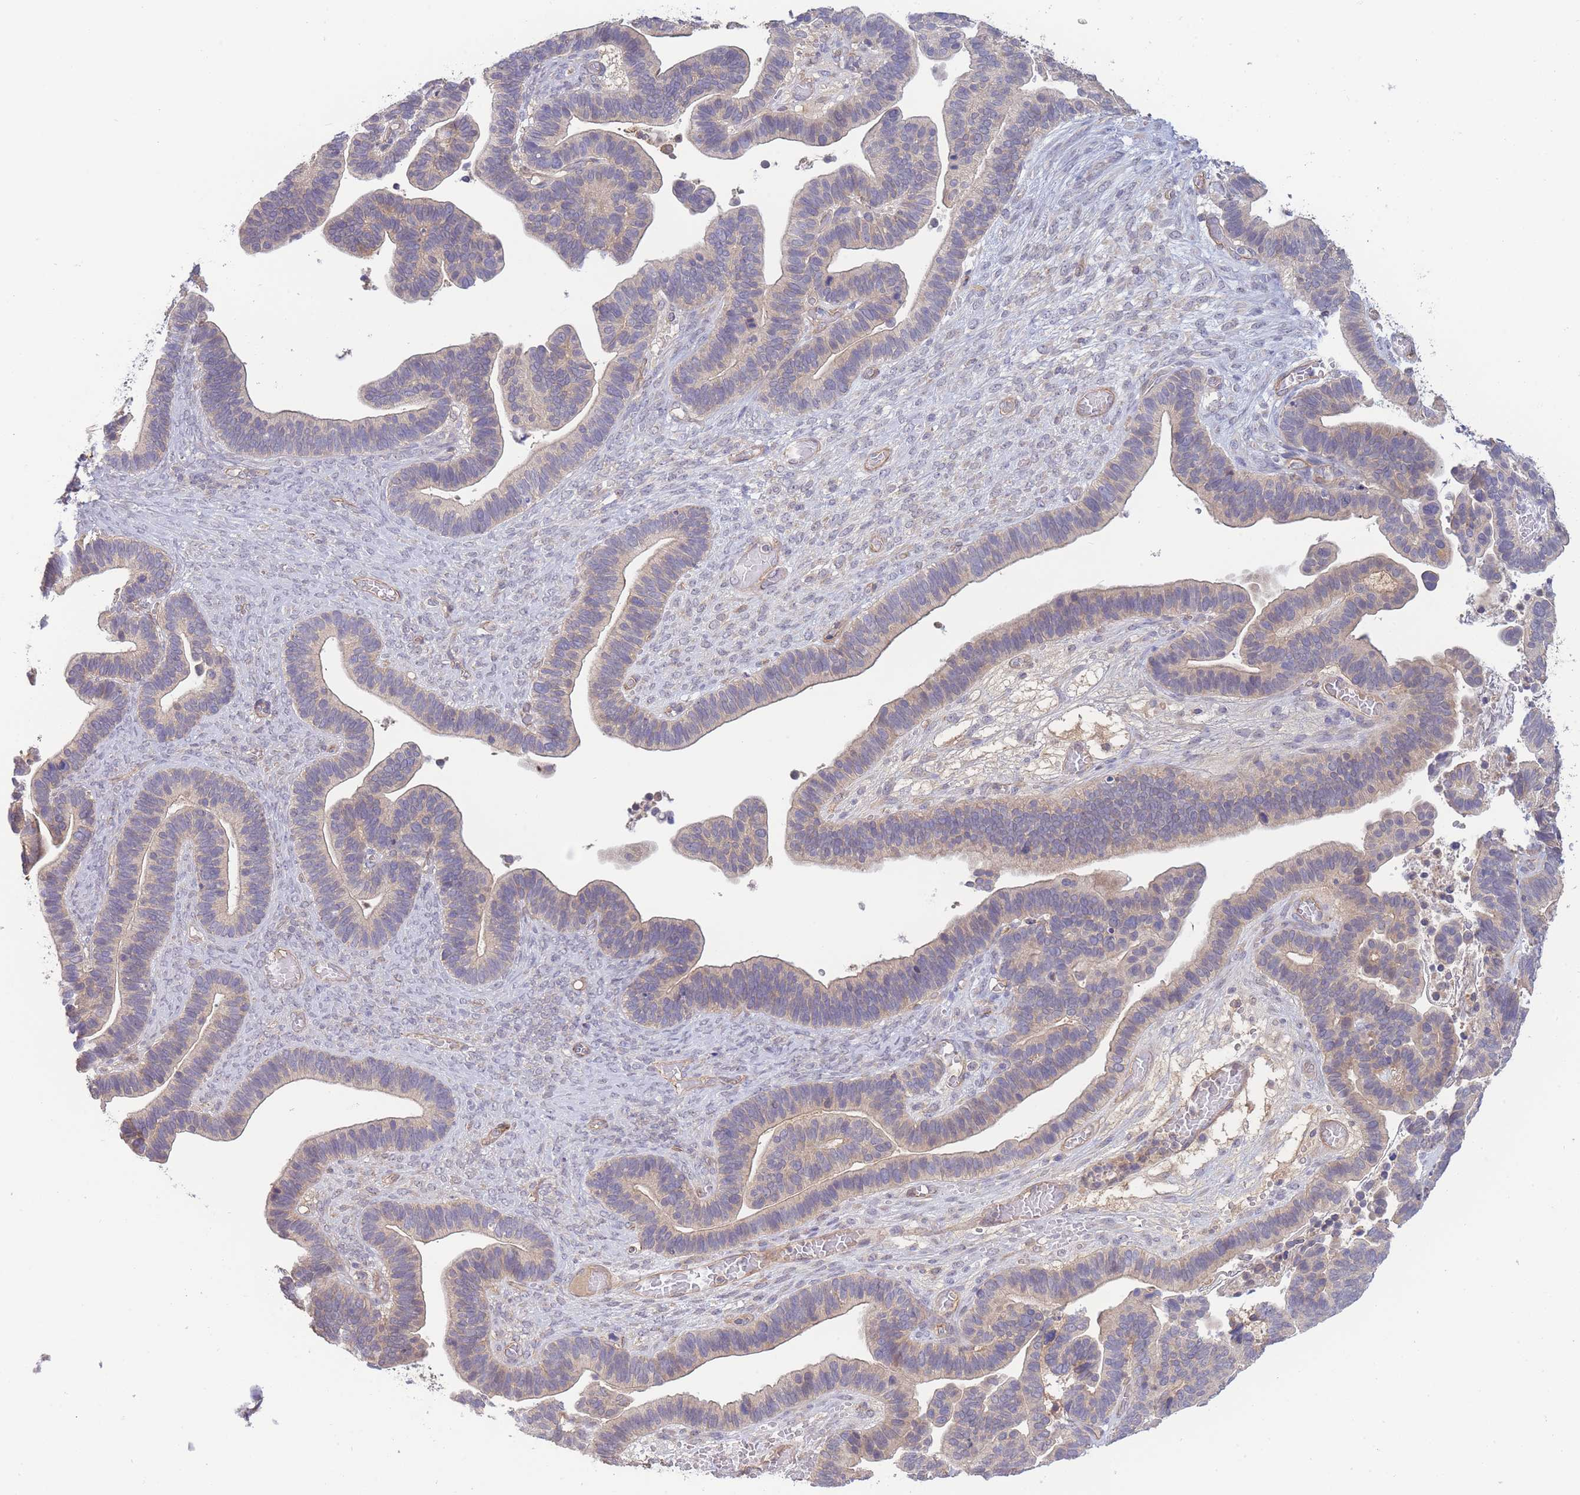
{"staining": {"intensity": "negative", "quantity": "none", "location": "none"}, "tissue": "ovarian cancer", "cell_type": "Tumor cells", "image_type": "cancer", "snomed": [{"axis": "morphology", "description": "Cystadenocarcinoma, serous, NOS"}, {"axis": "topography", "description": "Ovary"}], "caption": "Immunohistochemical staining of ovarian serous cystadenocarcinoma exhibits no significant staining in tumor cells.", "gene": "NDUFAF5", "patient": {"sex": "female", "age": 56}}